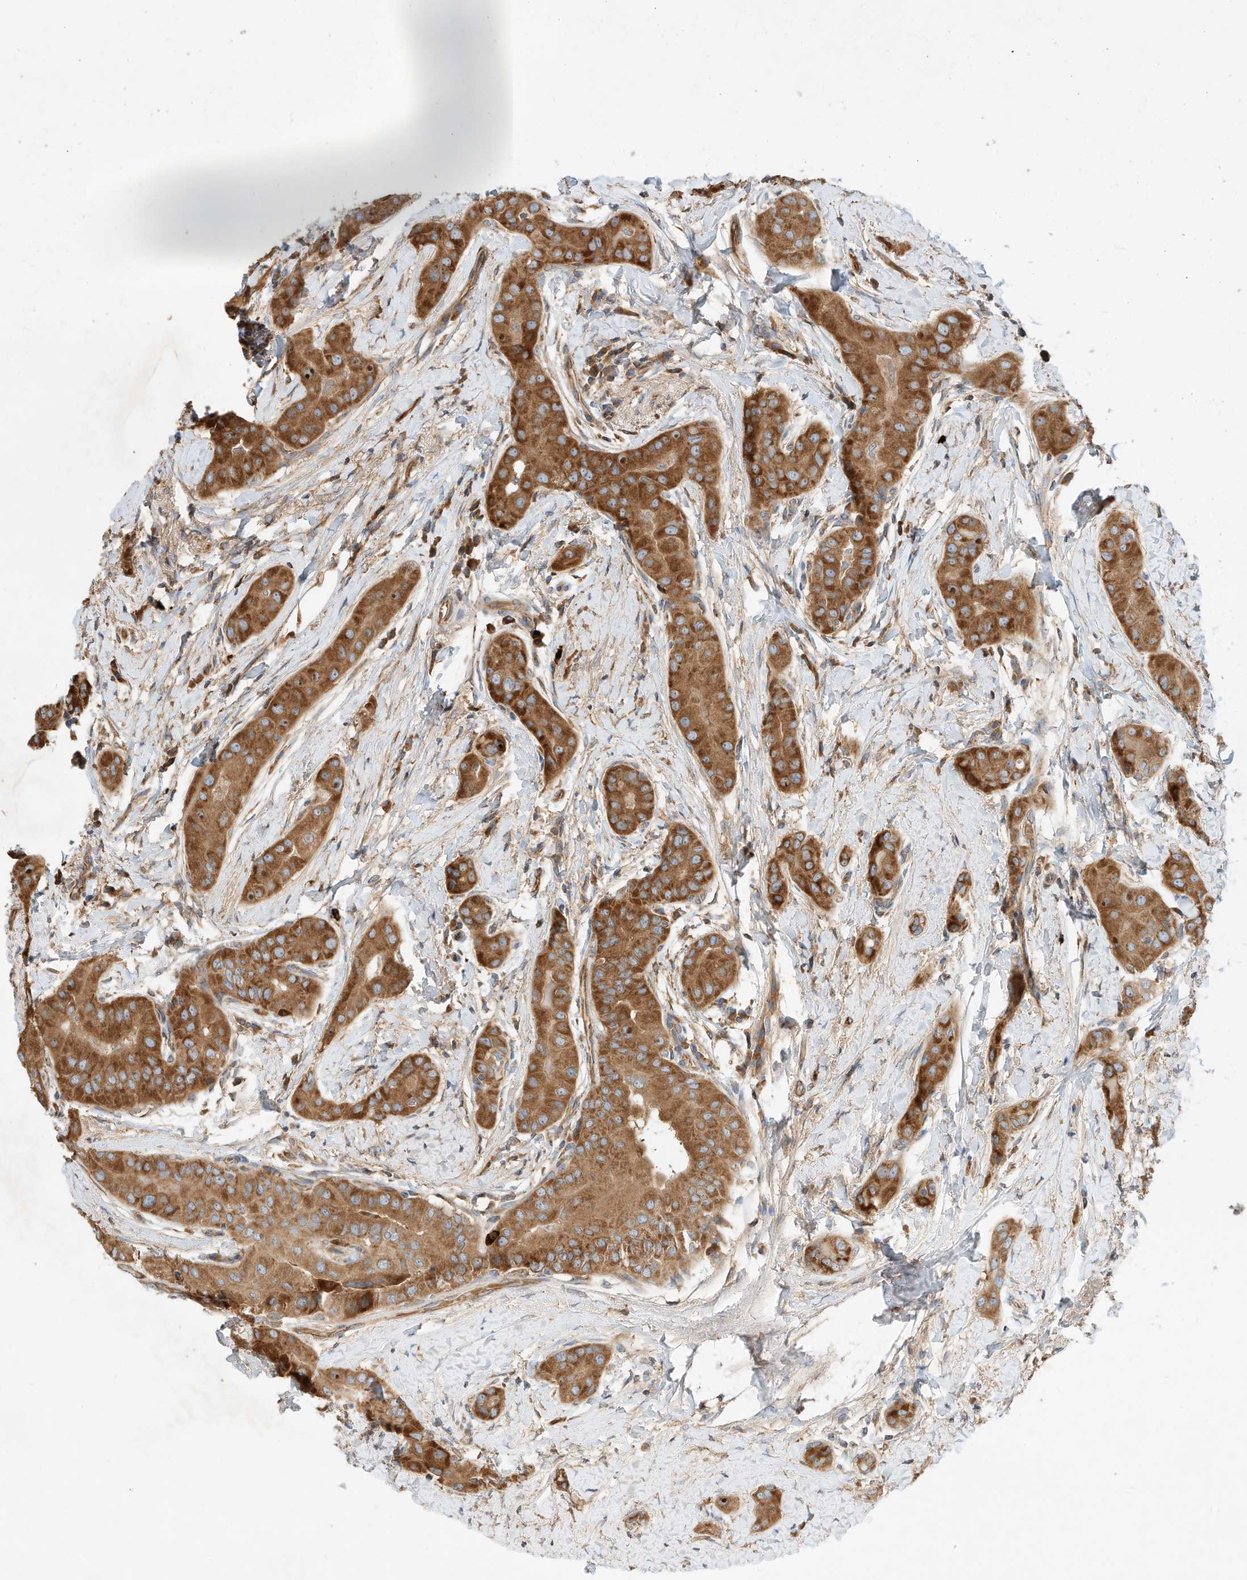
{"staining": {"intensity": "strong", "quantity": ">75%", "location": "cytoplasmic/membranous"}, "tissue": "thyroid cancer", "cell_type": "Tumor cells", "image_type": "cancer", "snomed": [{"axis": "morphology", "description": "Papillary adenocarcinoma, NOS"}, {"axis": "topography", "description": "Thyroid gland"}], "caption": "Protein expression analysis of thyroid cancer (papillary adenocarcinoma) reveals strong cytoplasmic/membranous staining in about >75% of tumor cells.", "gene": "CPAMD8", "patient": {"sex": "male", "age": 33}}